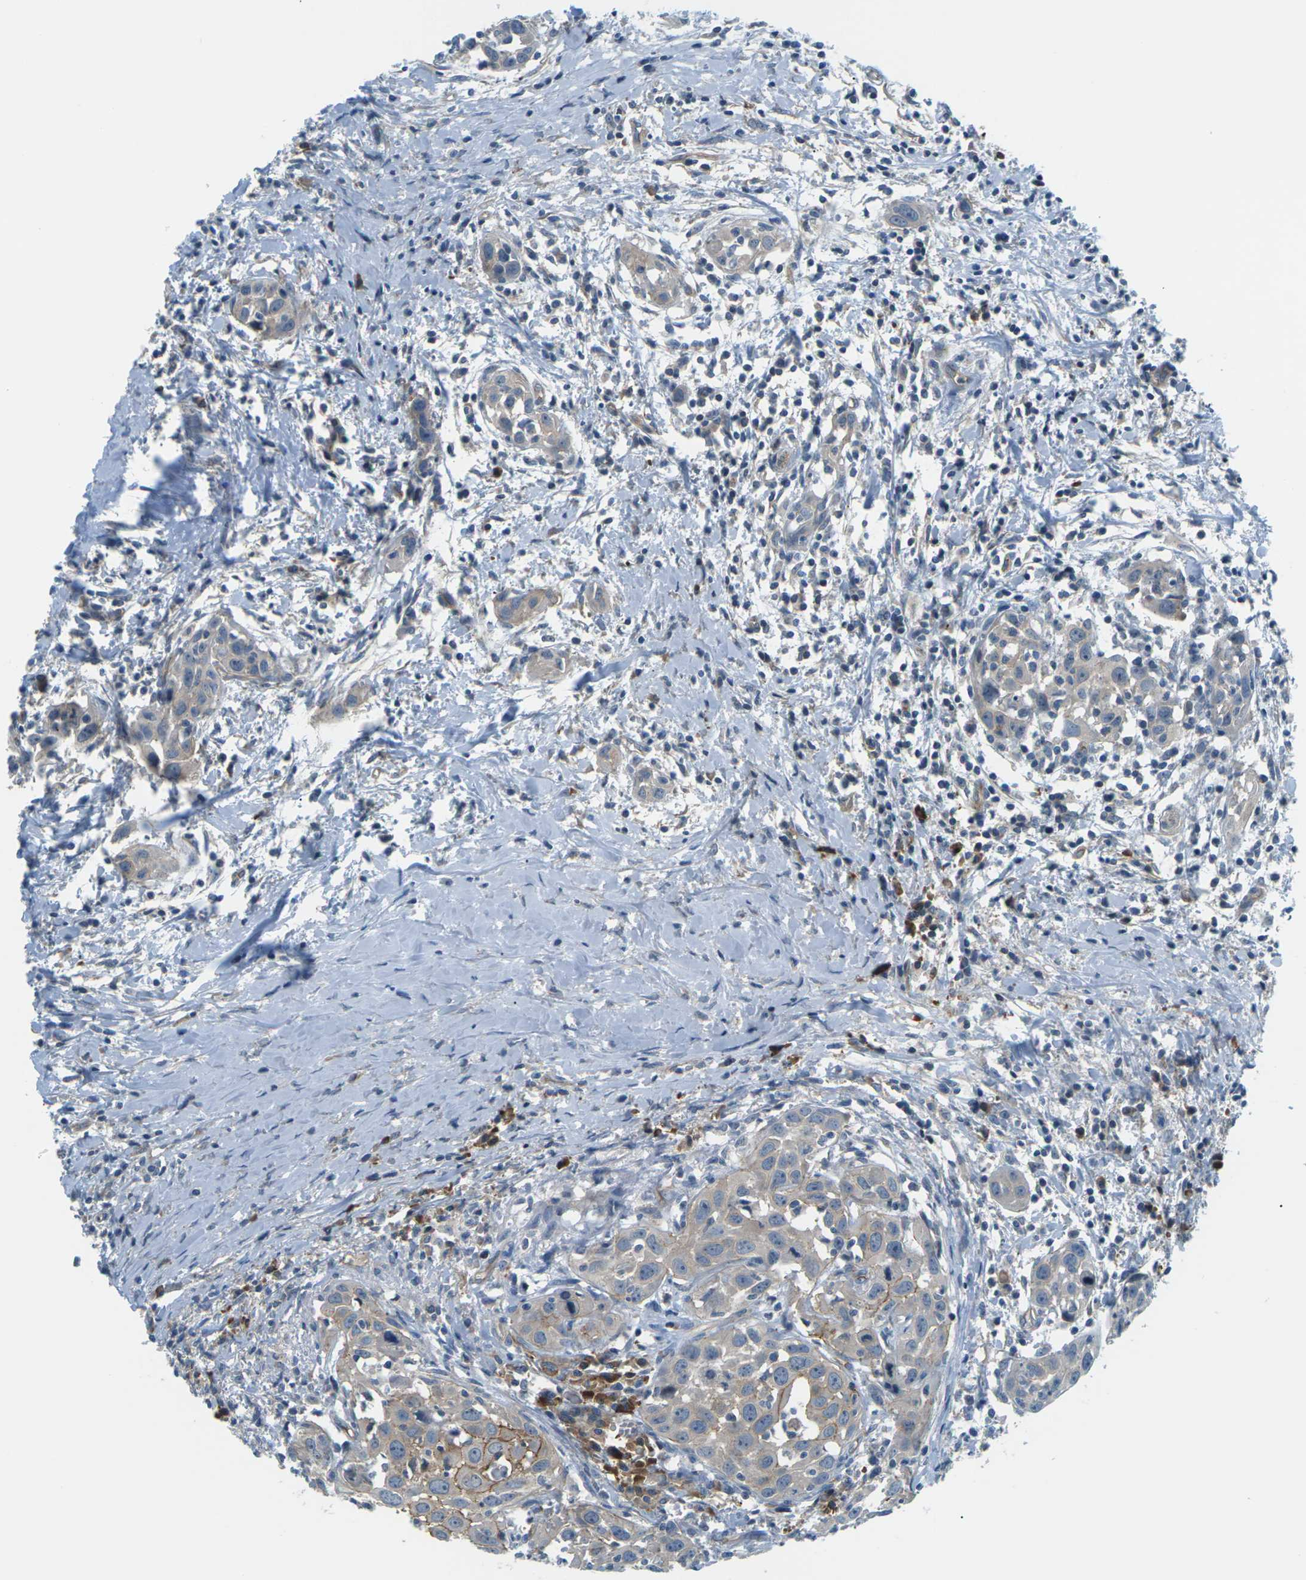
{"staining": {"intensity": "weak", "quantity": "<25%", "location": "cytoplasmic/membranous"}, "tissue": "head and neck cancer", "cell_type": "Tumor cells", "image_type": "cancer", "snomed": [{"axis": "morphology", "description": "Squamous cell carcinoma, NOS"}, {"axis": "topography", "description": "Oral tissue"}, {"axis": "topography", "description": "Head-Neck"}], "caption": "Immunohistochemical staining of human head and neck cancer reveals no significant expression in tumor cells. (Stains: DAB (3,3'-diaminobenzidine) IHC with hematoxylin counter stain, Microscopy: brightfield microscopy at high magnification).", "gene": "SLC13A3", "patient": {"sex": "female", "age": 50}}